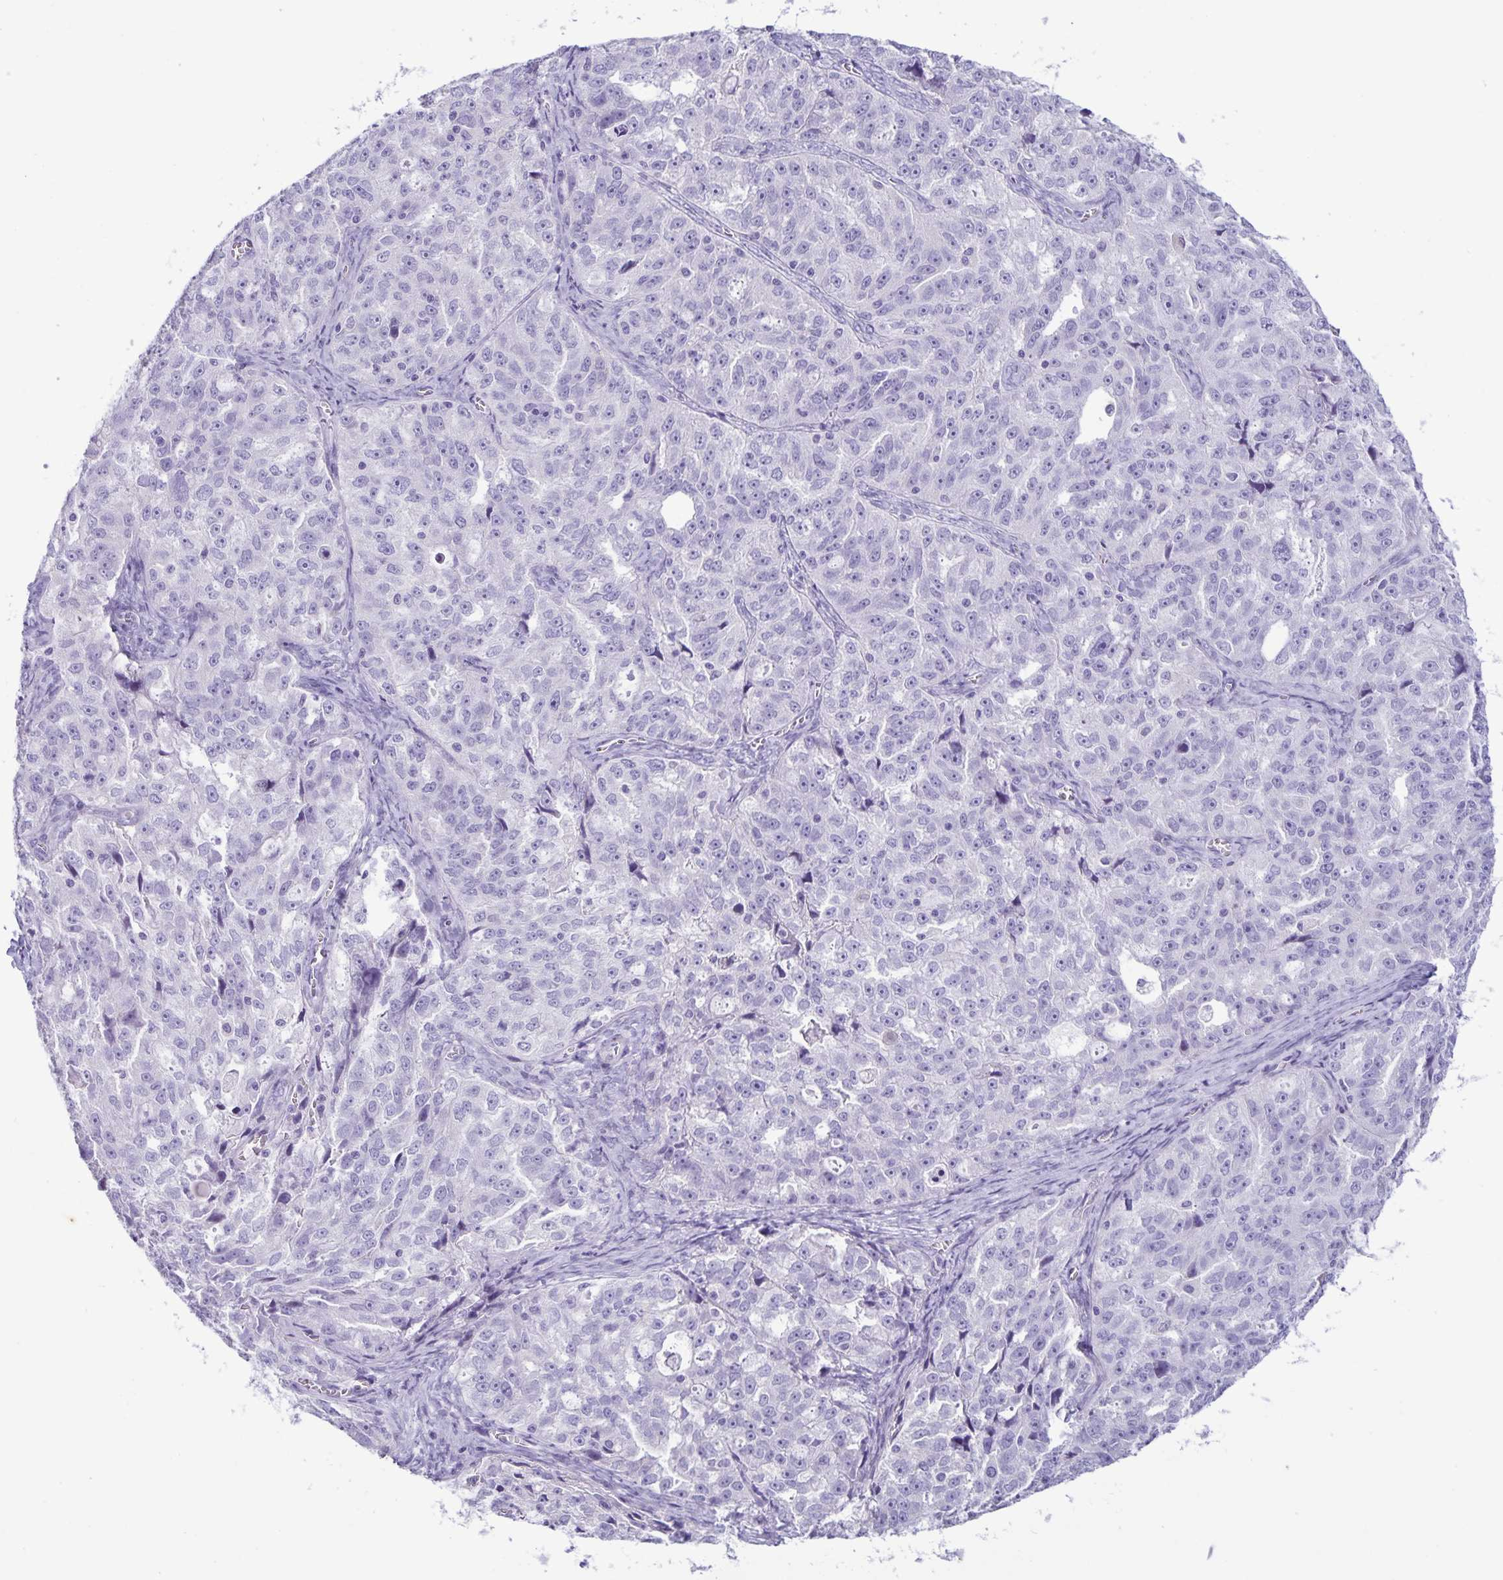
{"staining": {"intensity": "negative", "quantity": "none", "location": "none"}, "tissue": "ovarian cancer", "cell_type": "Tumor cells", "image_type": "cancer", "snomed": [{"axis": "morphology", "description": "Cystadenocarcinoma, serous, NOS"}, {"axis": "topography", "description": "Ovary"}], "caption": "High magnification brightfield microscopy of ovarian cancer (serous cystadenocarcinoma) stained with DAB (brown) and counterstained with hematoxylin (blue): tumor cells show no significant staining.", "gene": "IBTK", "patient": {"sex": "female", "age": 51}}